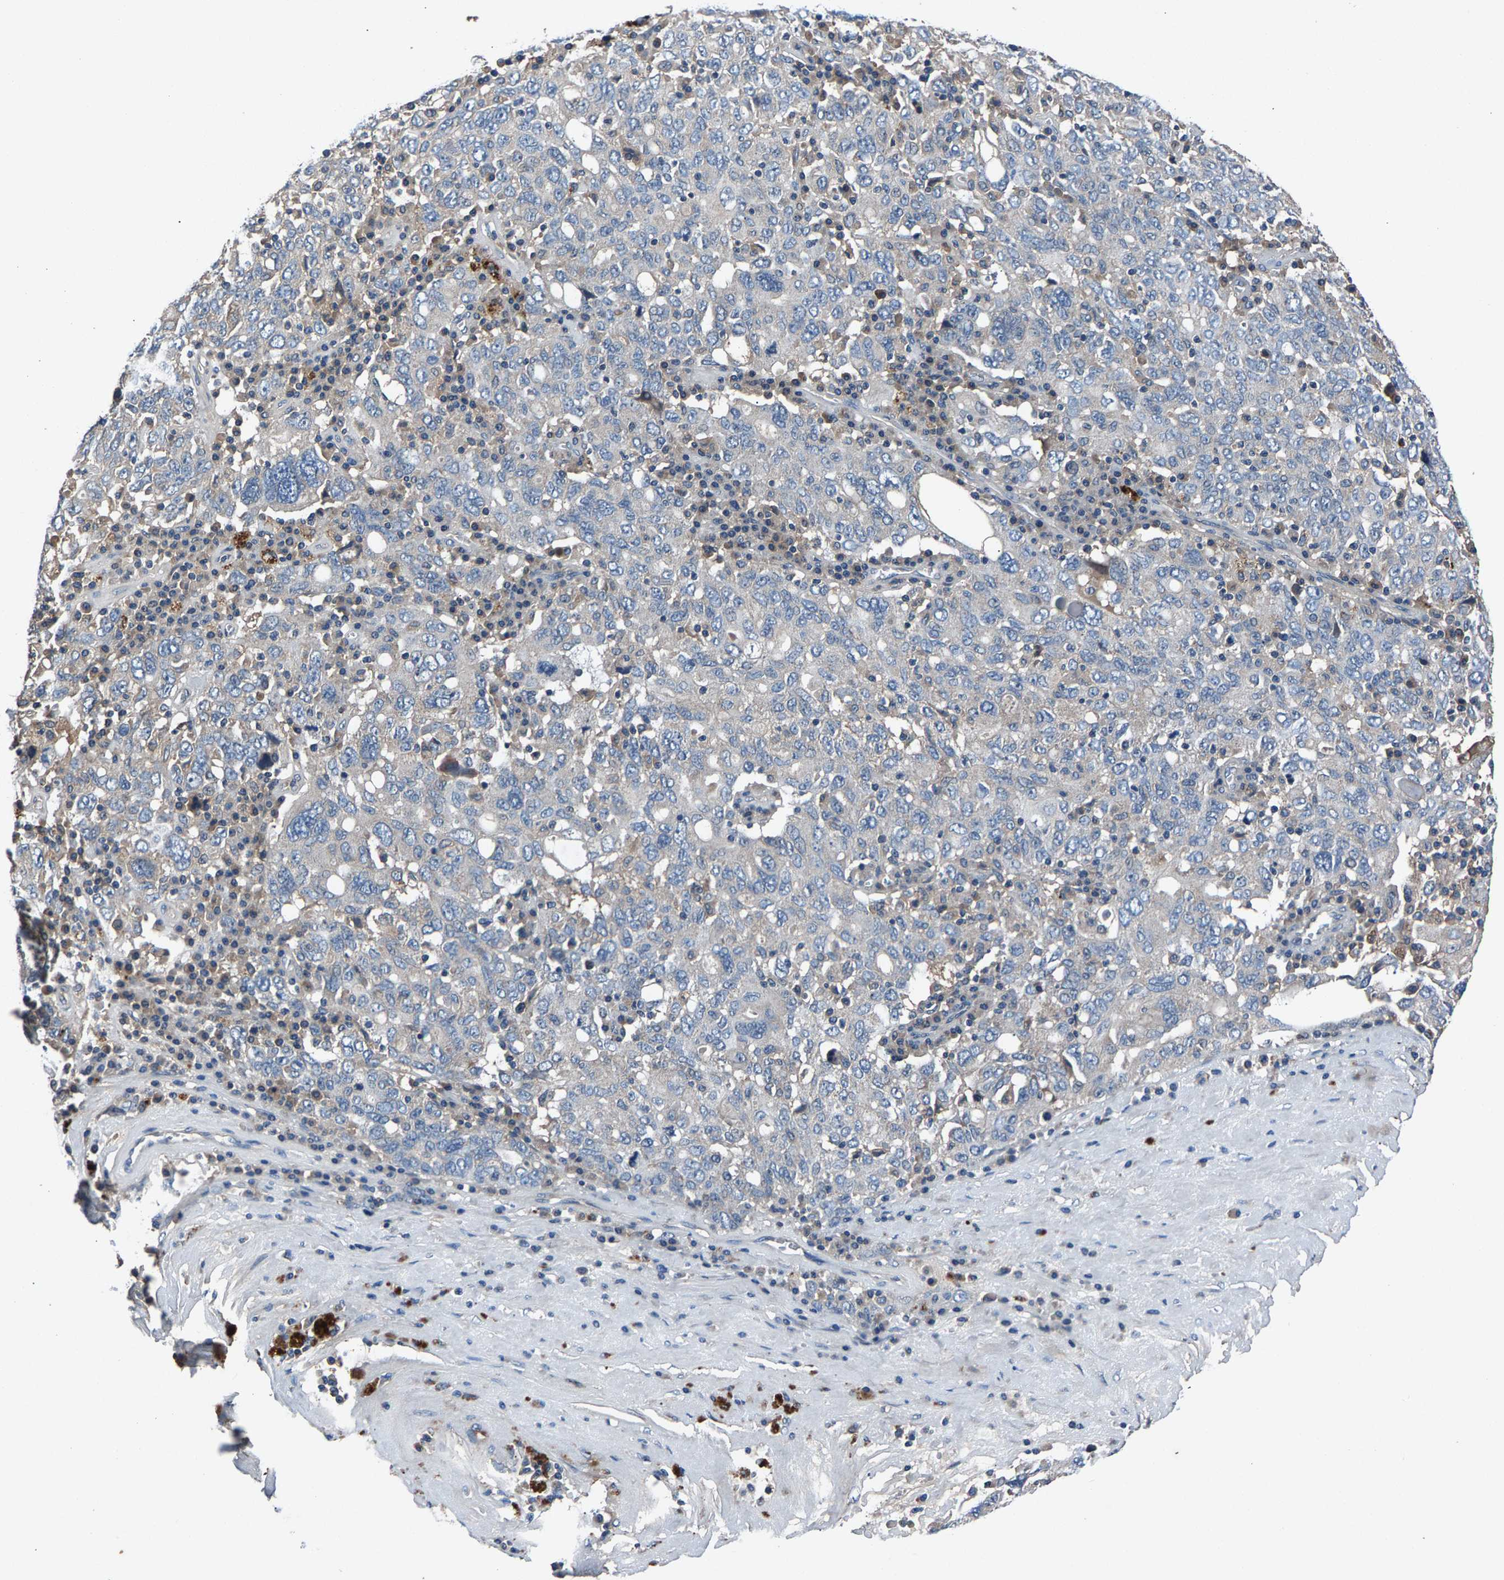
{"staining": {"intensity": "weak", "quantity": "<25%", "location": "cytoplasmic/membranous"}, "tissue": "ovarian cancer", "cell_type": "Tumor cells", "image_type": "cancer", "snomed": [{"axis": "morphology", "description": "Carcinoma, endometroid"}, {"axis": "topography", "description": "Ovary"}], "caption": "Protein analysis of endometroid carcinoma (ovarian) shows no significant positivity in tumor cells.", "gene": "PRXL2C", "patient": {"sex": "female", "age": 62}}